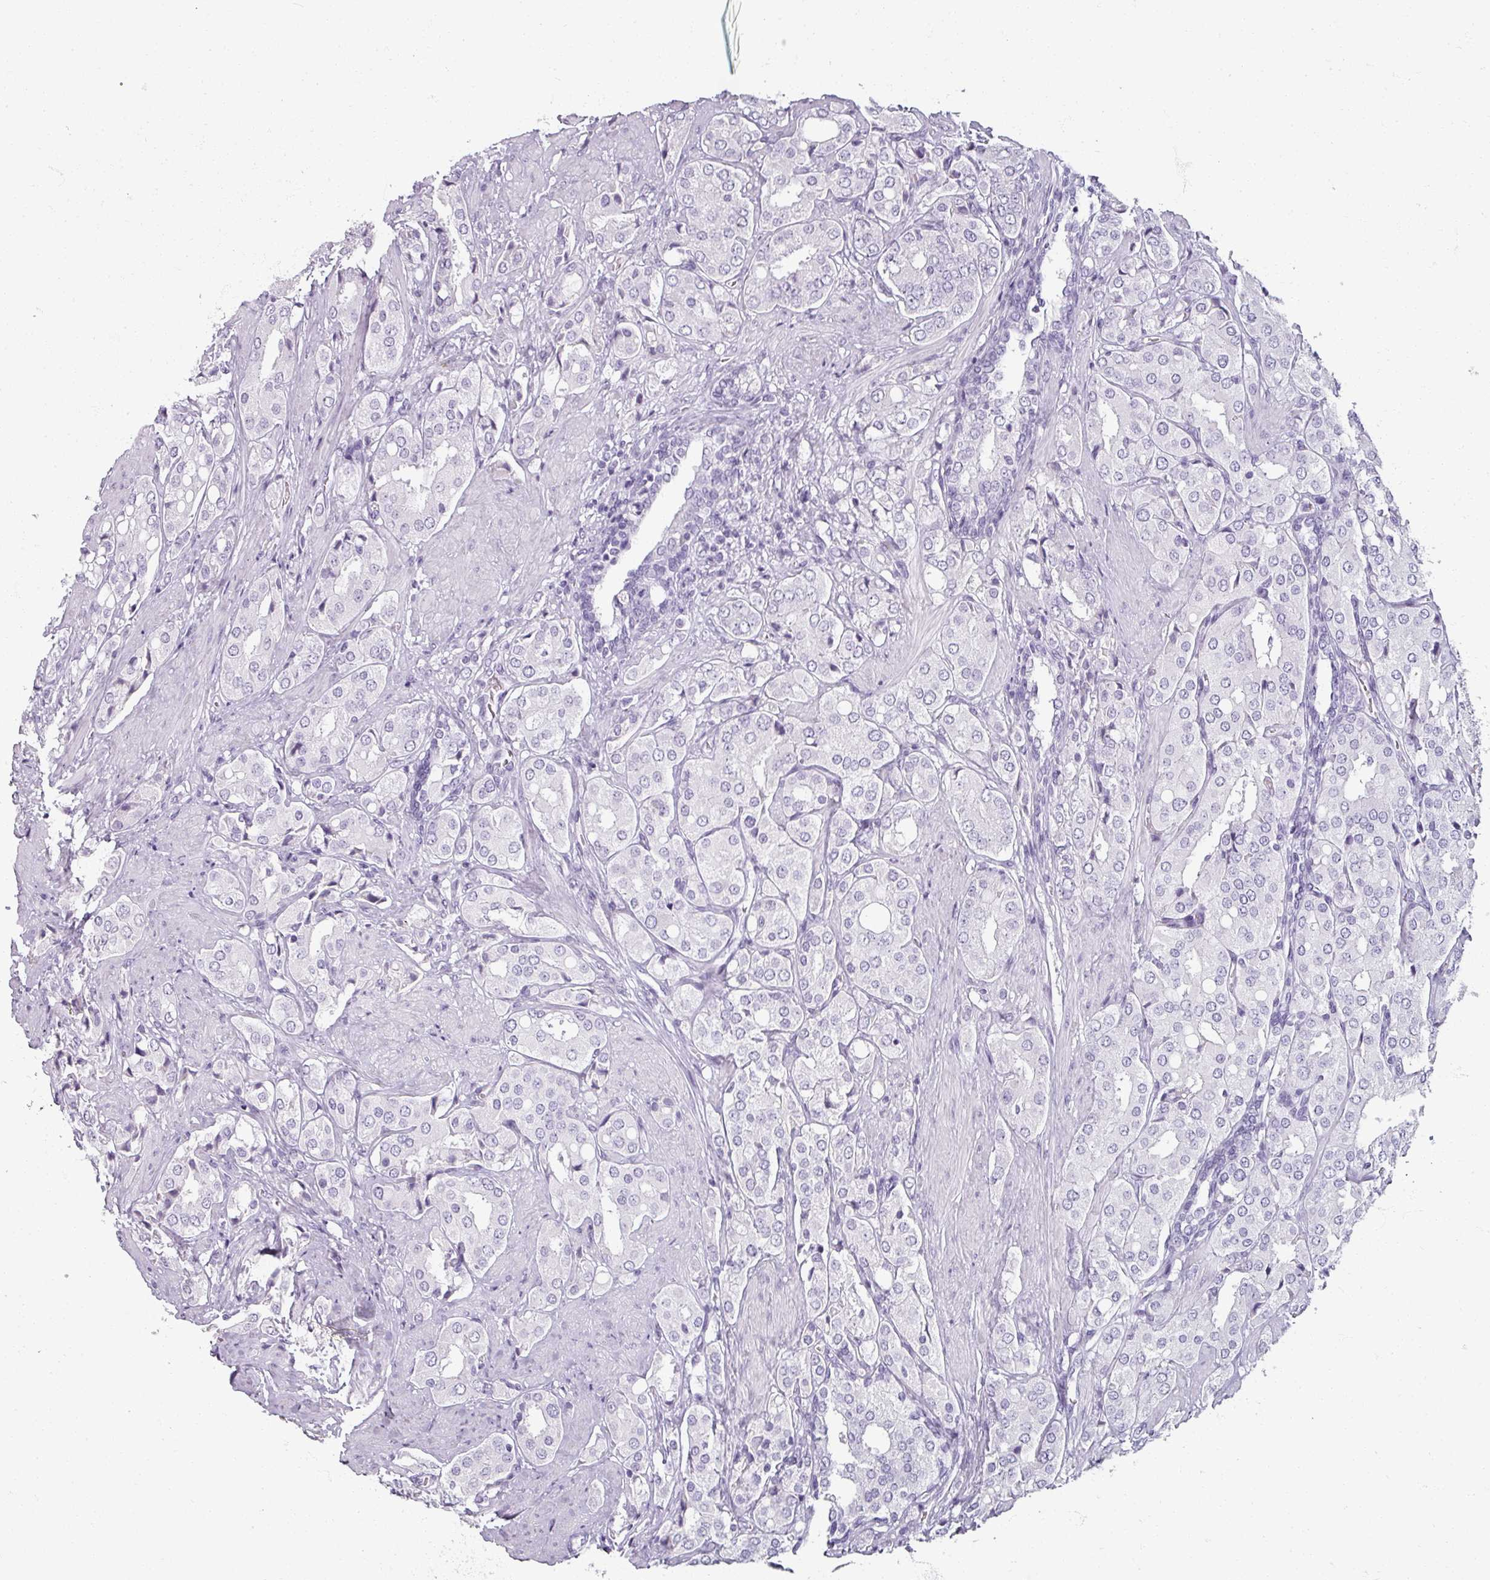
{"staining": {"intensity": "negative", "quantity": "none", "location": "none"}, "tissue": "prostate cancer", "cell_type": "Tumor cells", "image_type": "cancer", "snomed": [{"axis": "morphology", "description": "Adenocarcinoma, High grade"}, {"axis": "topography", "description": "Prostate"}], "caption": "A photomicrograph of high-grade adenocarcinoma (prostate) stained for a protein reveals no brown staining in tumor cells. (DAB immunohistochemistry (IHC) visualized using brightfield microscopy, high magnification).", "gene": "REG3G", "patient": {"sex": "male", "age": 71}}